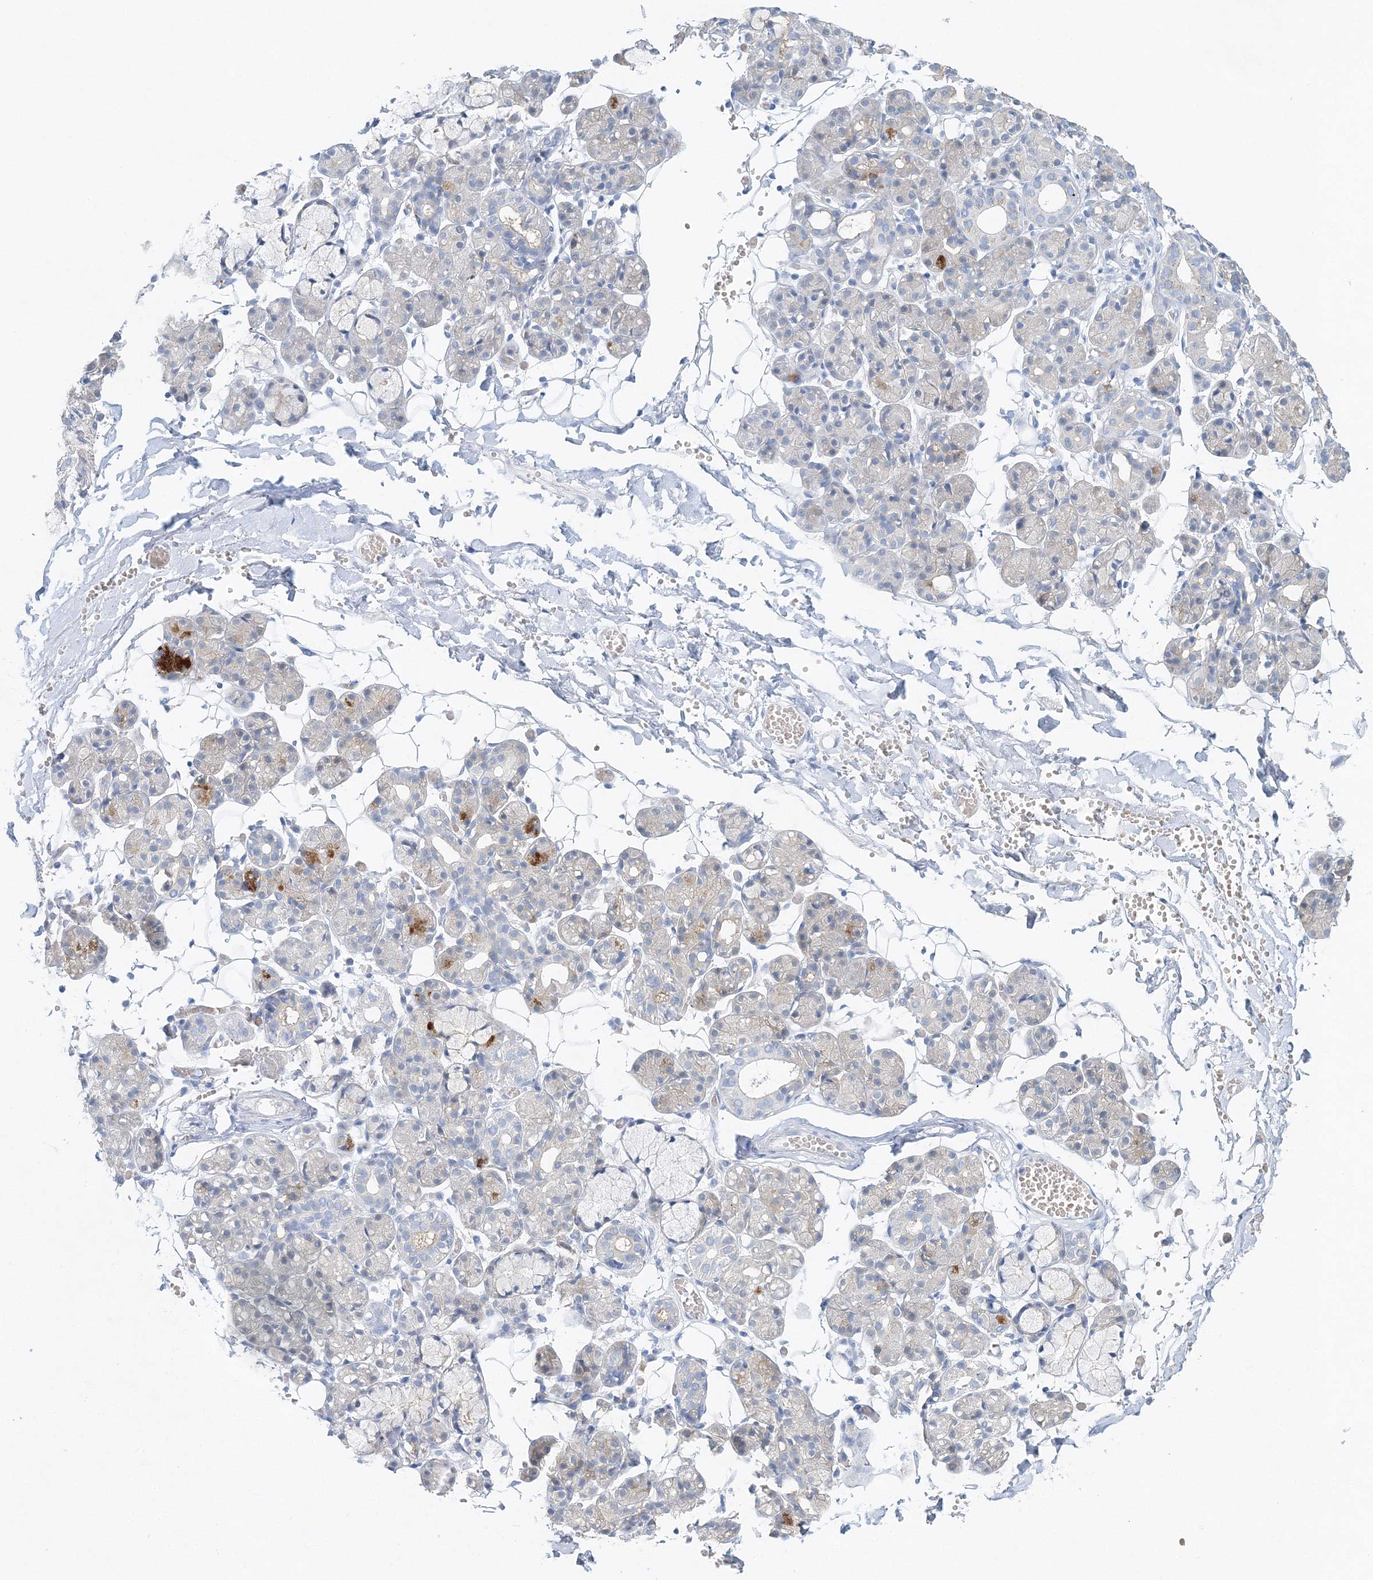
{"staining": {"intensity": "moderate", "quantity": "<25%", "location": "cytoplasmic/membranous"}, "tissue": "salivary gland", "cell_type": "Glandular cells", "image_type": "normal", "snomed": [{"axis": "morphology", "description": "Normal tissue, NOS"}, {"axis": "topography", "description": "Salivary gland"}], "caption": "Glandular cells exhibit moderate cytoplasmic/membranous expression in approximately <25% of cells in normal salivary gland. (IHC, brightfield microscopy, high magnification).", "gene": "VILL", "patient": {"sex": "male", "age": 63}}